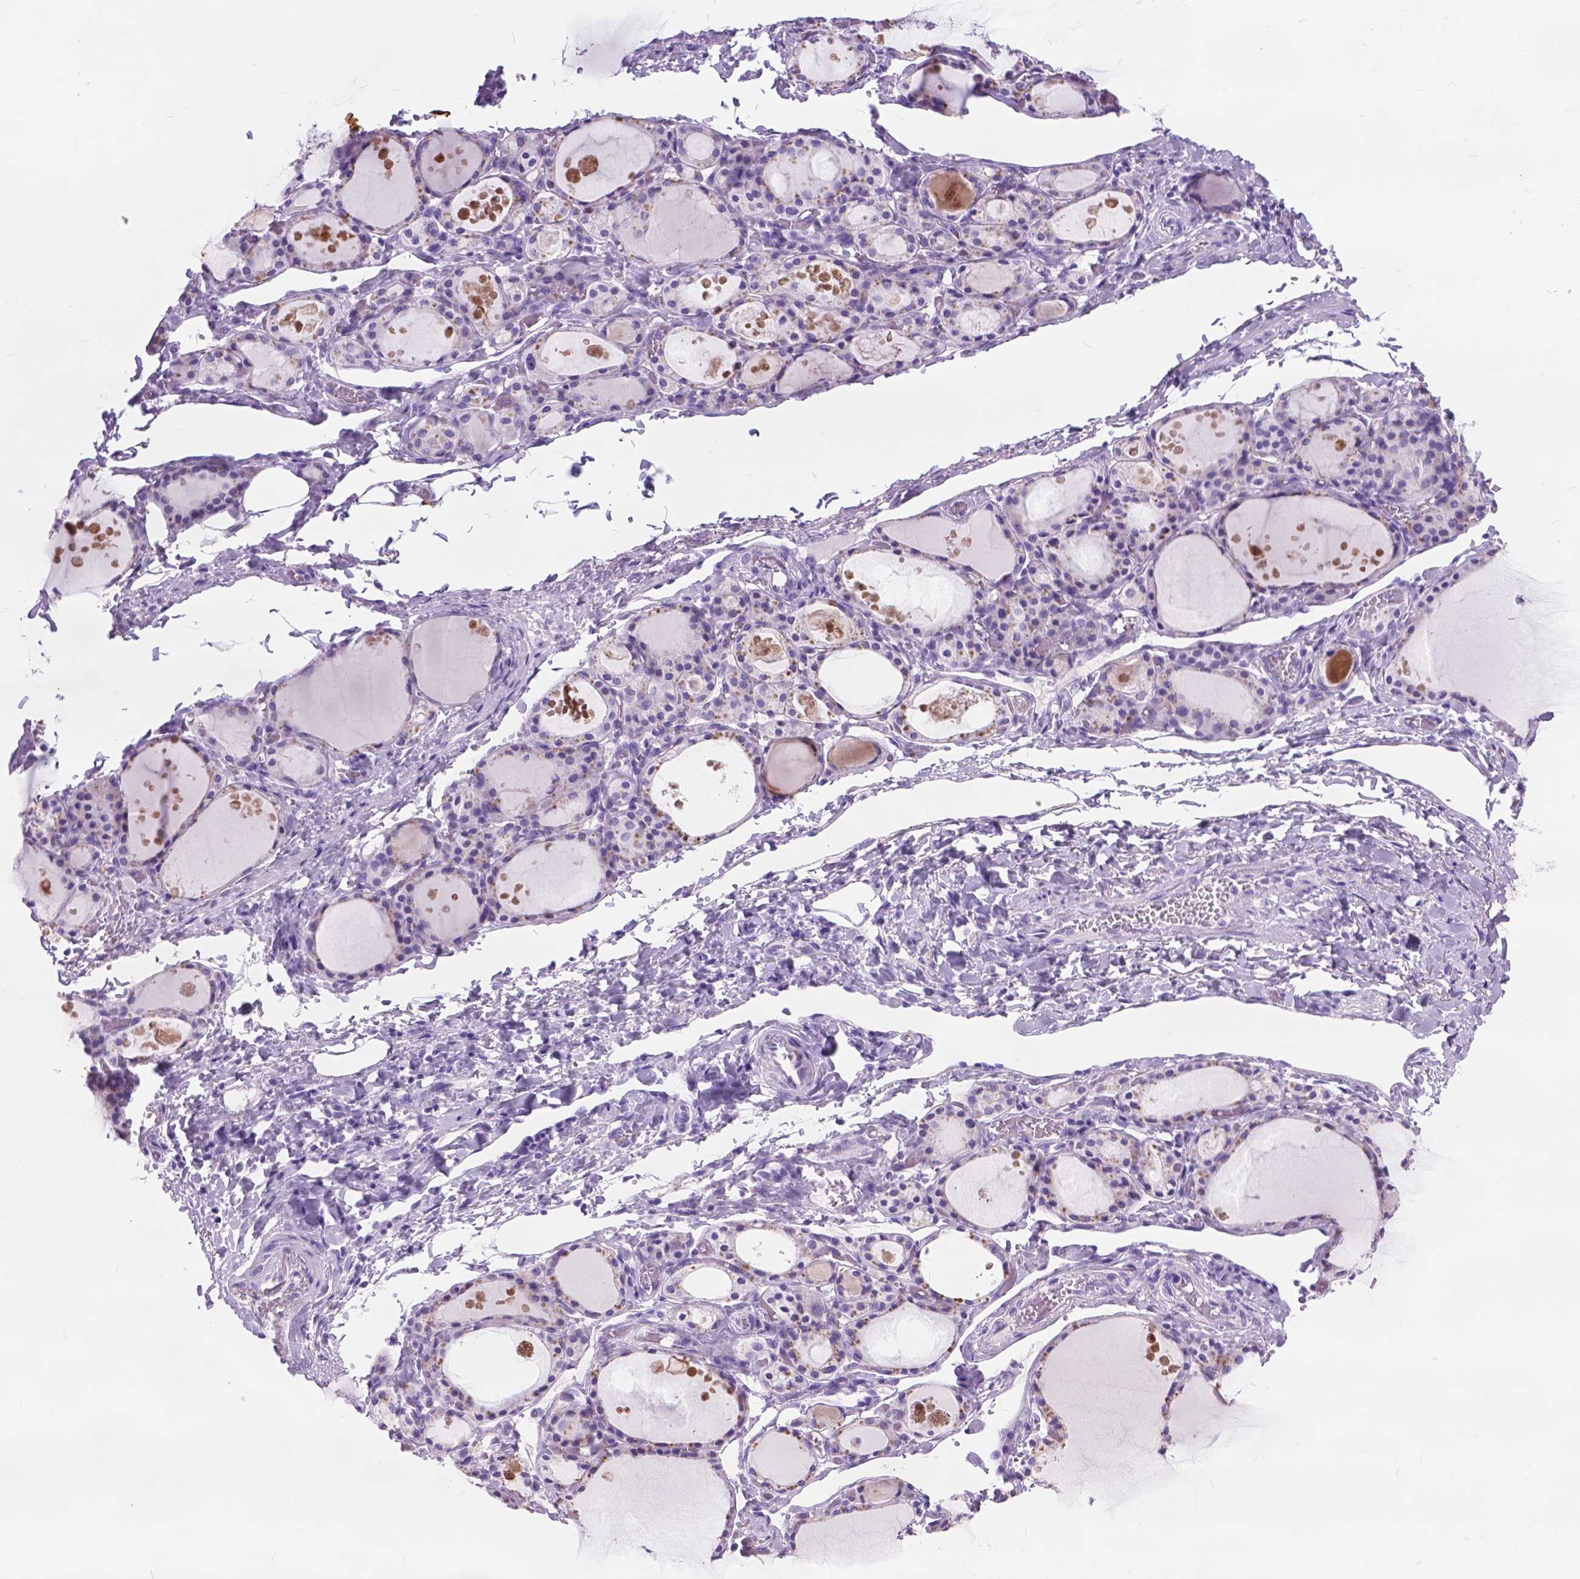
{"staining": {"intensity": "negative", "quantity": "none", "location": "none"}, "tissue": "thyroid gland", "cell_type": "Glandular cells", "image_type": "normal", "snomed": [{"axis": "morphology", "description": "Normal tissue, NOS"}, {"axis": "topography", "description": "Thyroid gland"}], "caption": "DAB immunohistochemical staining of normal human thyroid gland reveals no significant positivity in glandular cells. (DAB (3,3'-diaminobenzidine) IHC with hematoxylin counter stain).", "gene": "ARMS2", "patient": {"sex": "male", "age": 68}}